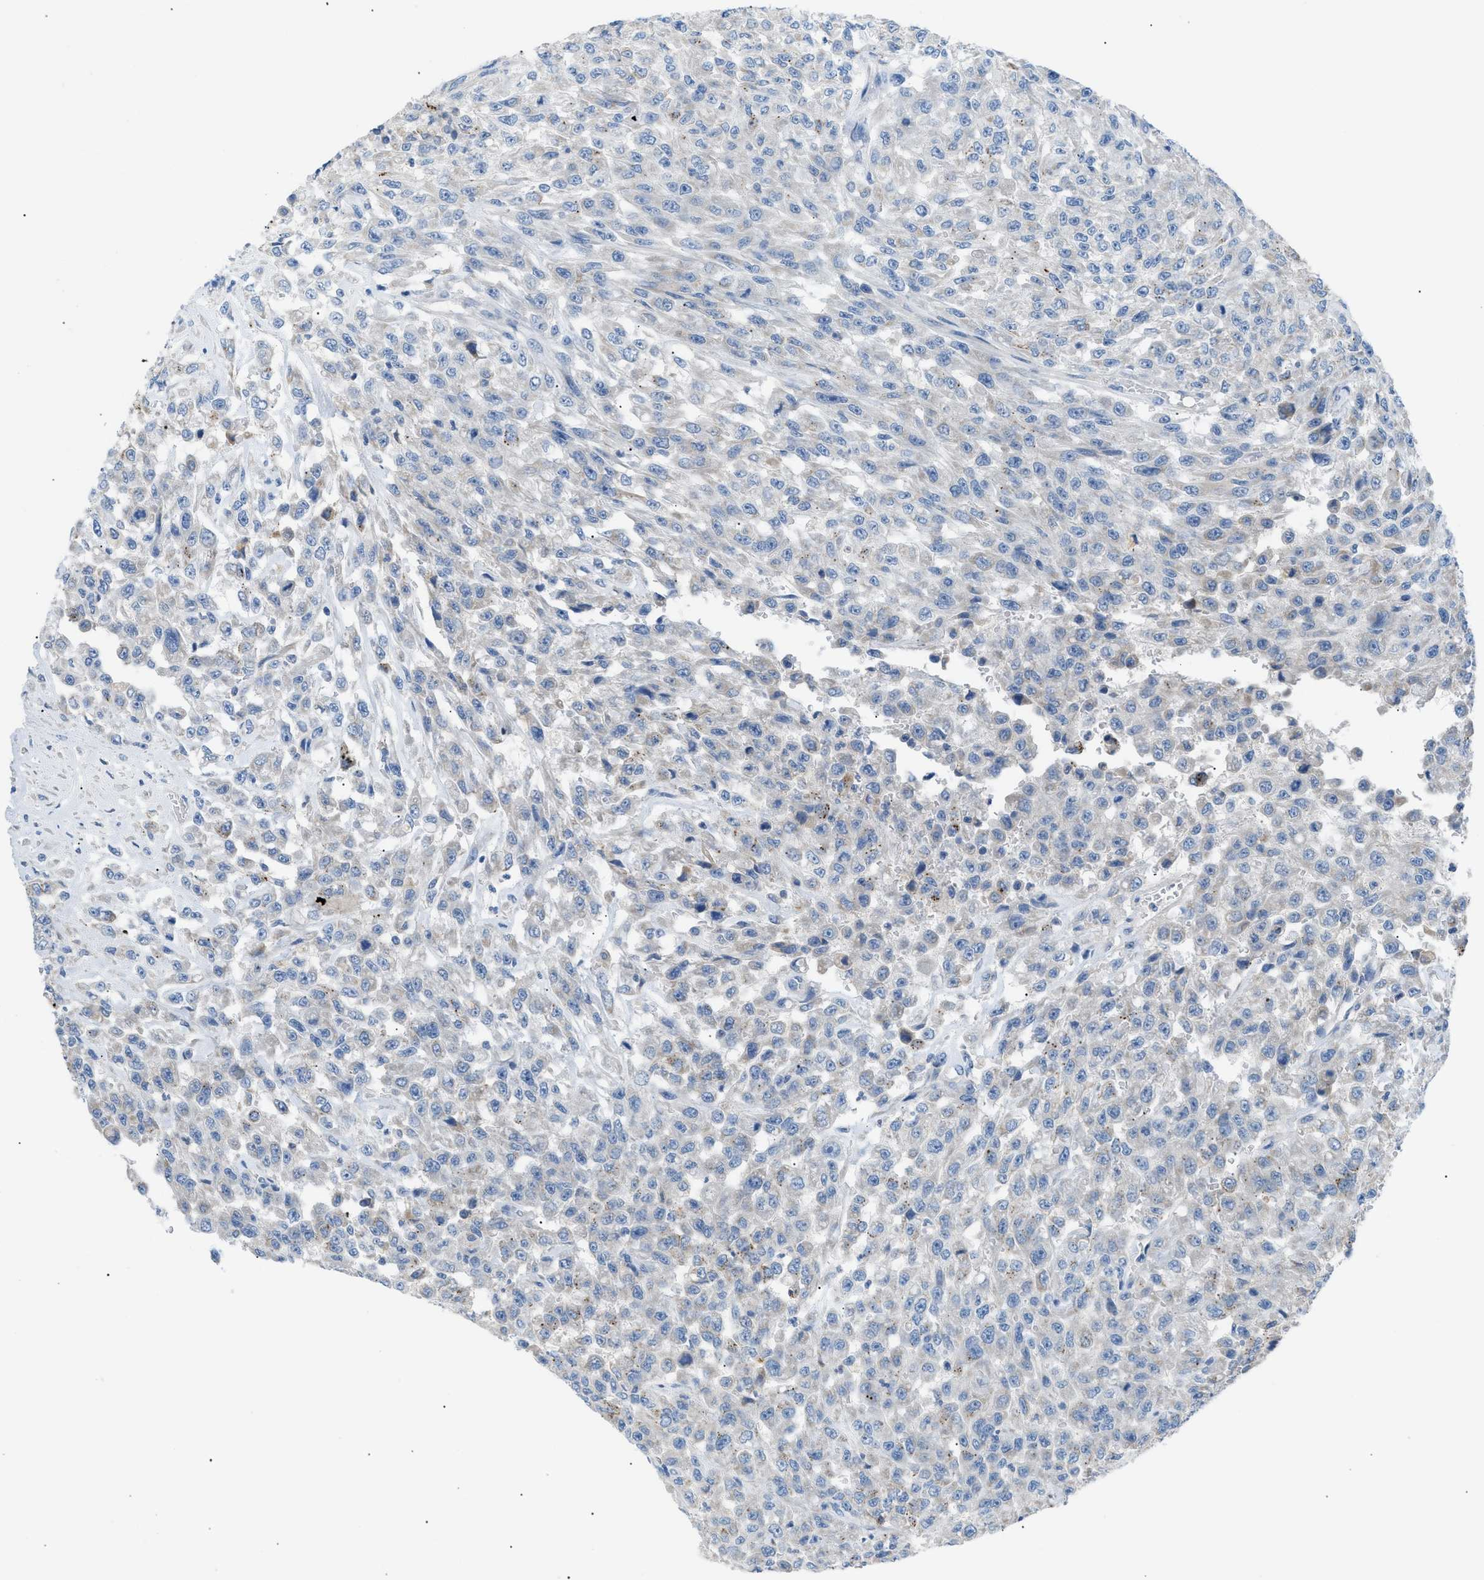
{"staining": {"intensity": "negative", "quantity": "none", "location": "none"}, "tissue": "urothelial cancer", "cell_type": "Tumor cells", "image_type": "cancer", "snomed": [{"axis": "morphology", "description": "Urothelial carcinoma, High grade"}, {"axis": "topography", "description": "Urinary bladder"}], "caption": "Immunohistochemical staining of human urothelial carcinoma (high-grade) reveals no significant staining in tumor cells. (DAB (3,3'-diaminobenzidine) immunohistochemistry (IHC) with hematoxylin counter stain).", "gene": "ILDR1", "patient": {"sex": "male", "age": 46}}